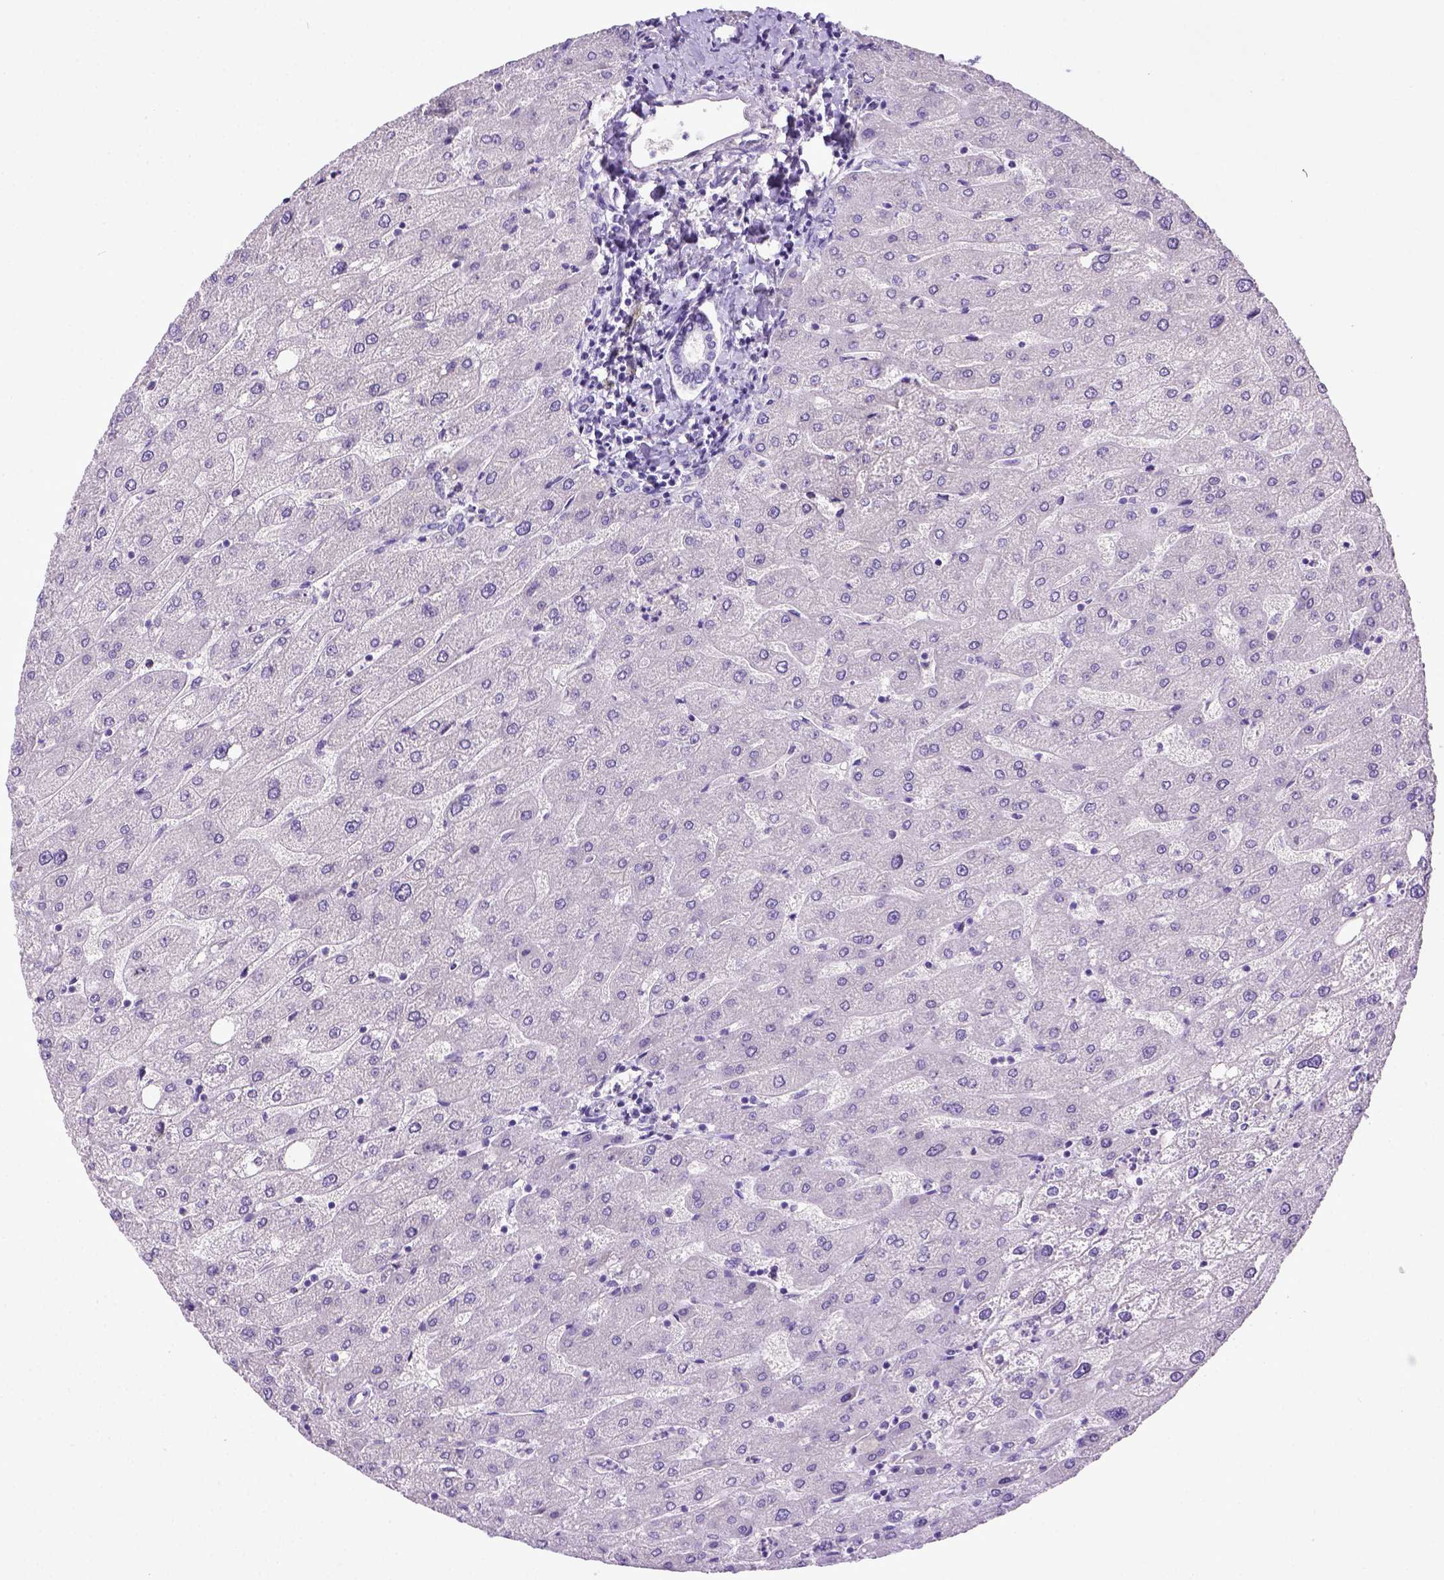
{"staining": {"intensity": "negative", "quantity": "none", "location": "none"}, "tissue": "liver", "cell_type": "Cholangiocytes", "image_type": "normal", "snomed": [{"axis": "morphology", "description": "Normal tissue, NOS"}, {"axis": "topography", "description": "Liver"}], "caption": "High power microscopy micrograph of an immunohistochemistry (IHC) photomicrograph of normal liver, revealing no significant positivity in cholangiocytes.", "gene": "ITIH4", "patient": {"sex": "male", "age": 67}}